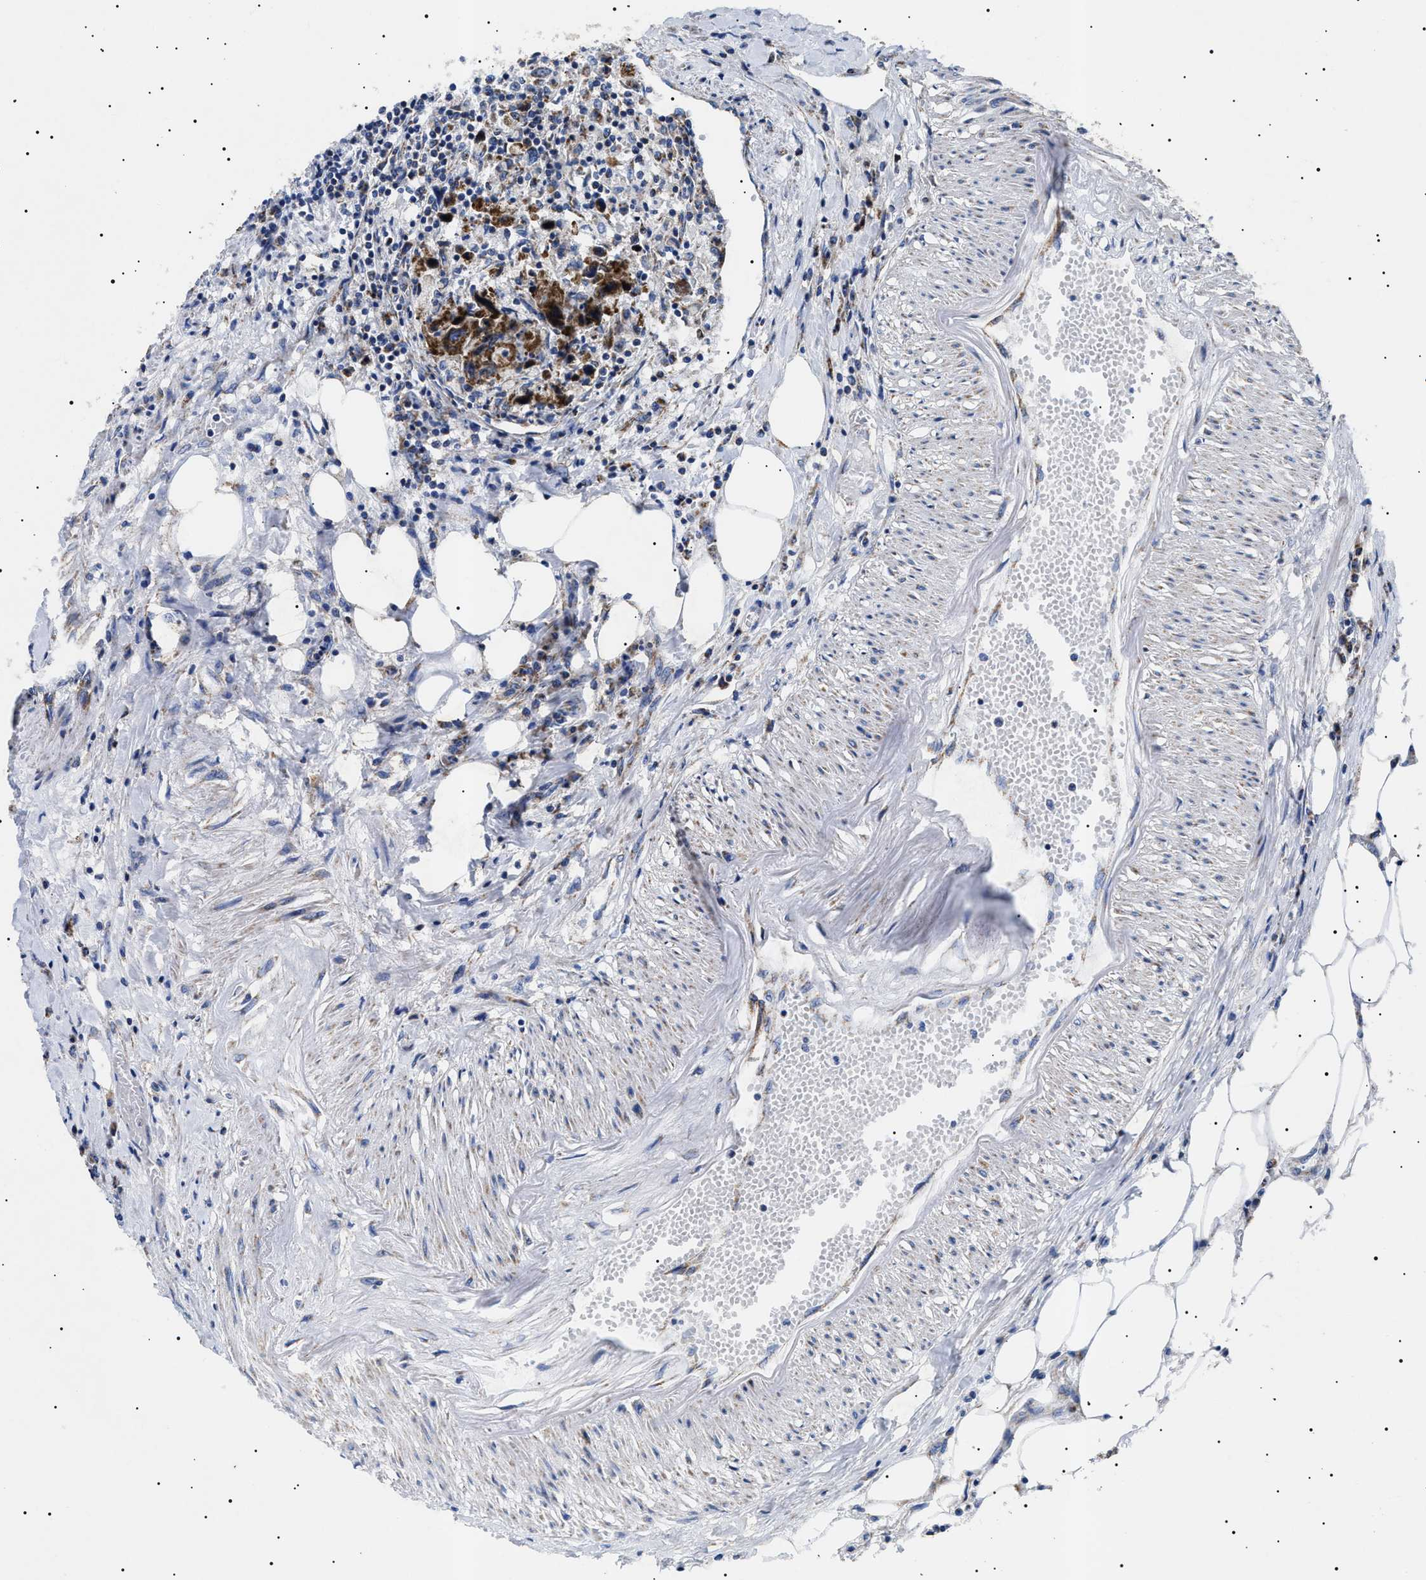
{"staining": {"intensity": "strong", "quantity": ">75%", "location": "cytoplasmic/membranous"}, "tissue": "colorectal cancer", "cell_type": "Tumor cells", "image_type": "cancer", "snomed": [{"axis": "morphology", "description": "Adenocarcinoma, NOS"}, {"axis": "topography", "description": "Colon"}], "caption": "This is a micrograph of immunohistochemistry staining of colorectal cancer (adenocarcinoma), which shows strong expression in the cytoplasmic/membranous of tumor cells.", "gene": "CHRDL2", "patient": {"sex": "male", "age": 71}}